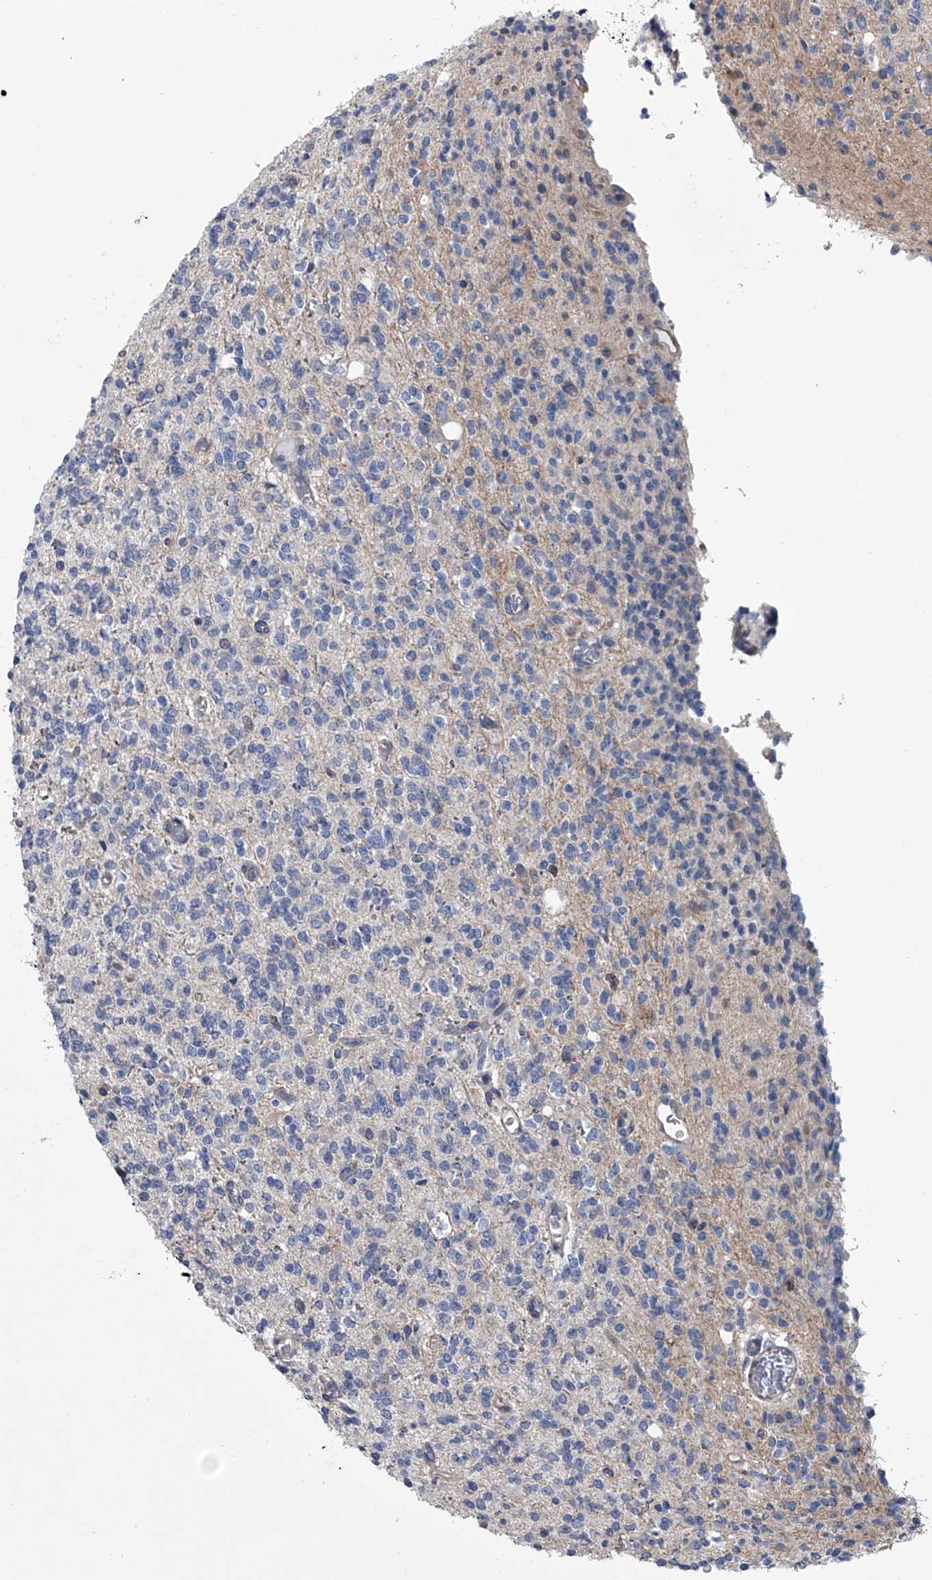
{"staining": {"intensity": "negative", "quantity": "none", "location": "none"}, "tissue": "glioma", "cell_type": "Tumor cells", "image_type": "cancer", "snomed": [{"axis": "morphology", "description": "Glioma, malignant, High grade"}, {"axis": "topography", "description": "Brain"}], "caption": "Protein analysis of glioma displays no significant positivity in tumor cells. The staining is performed using DAB brown chromogen with nuclei counter-stained in using hematoxylin.", "gene": "ABCG1", "patient": {"sex": "male", "age": 34}}